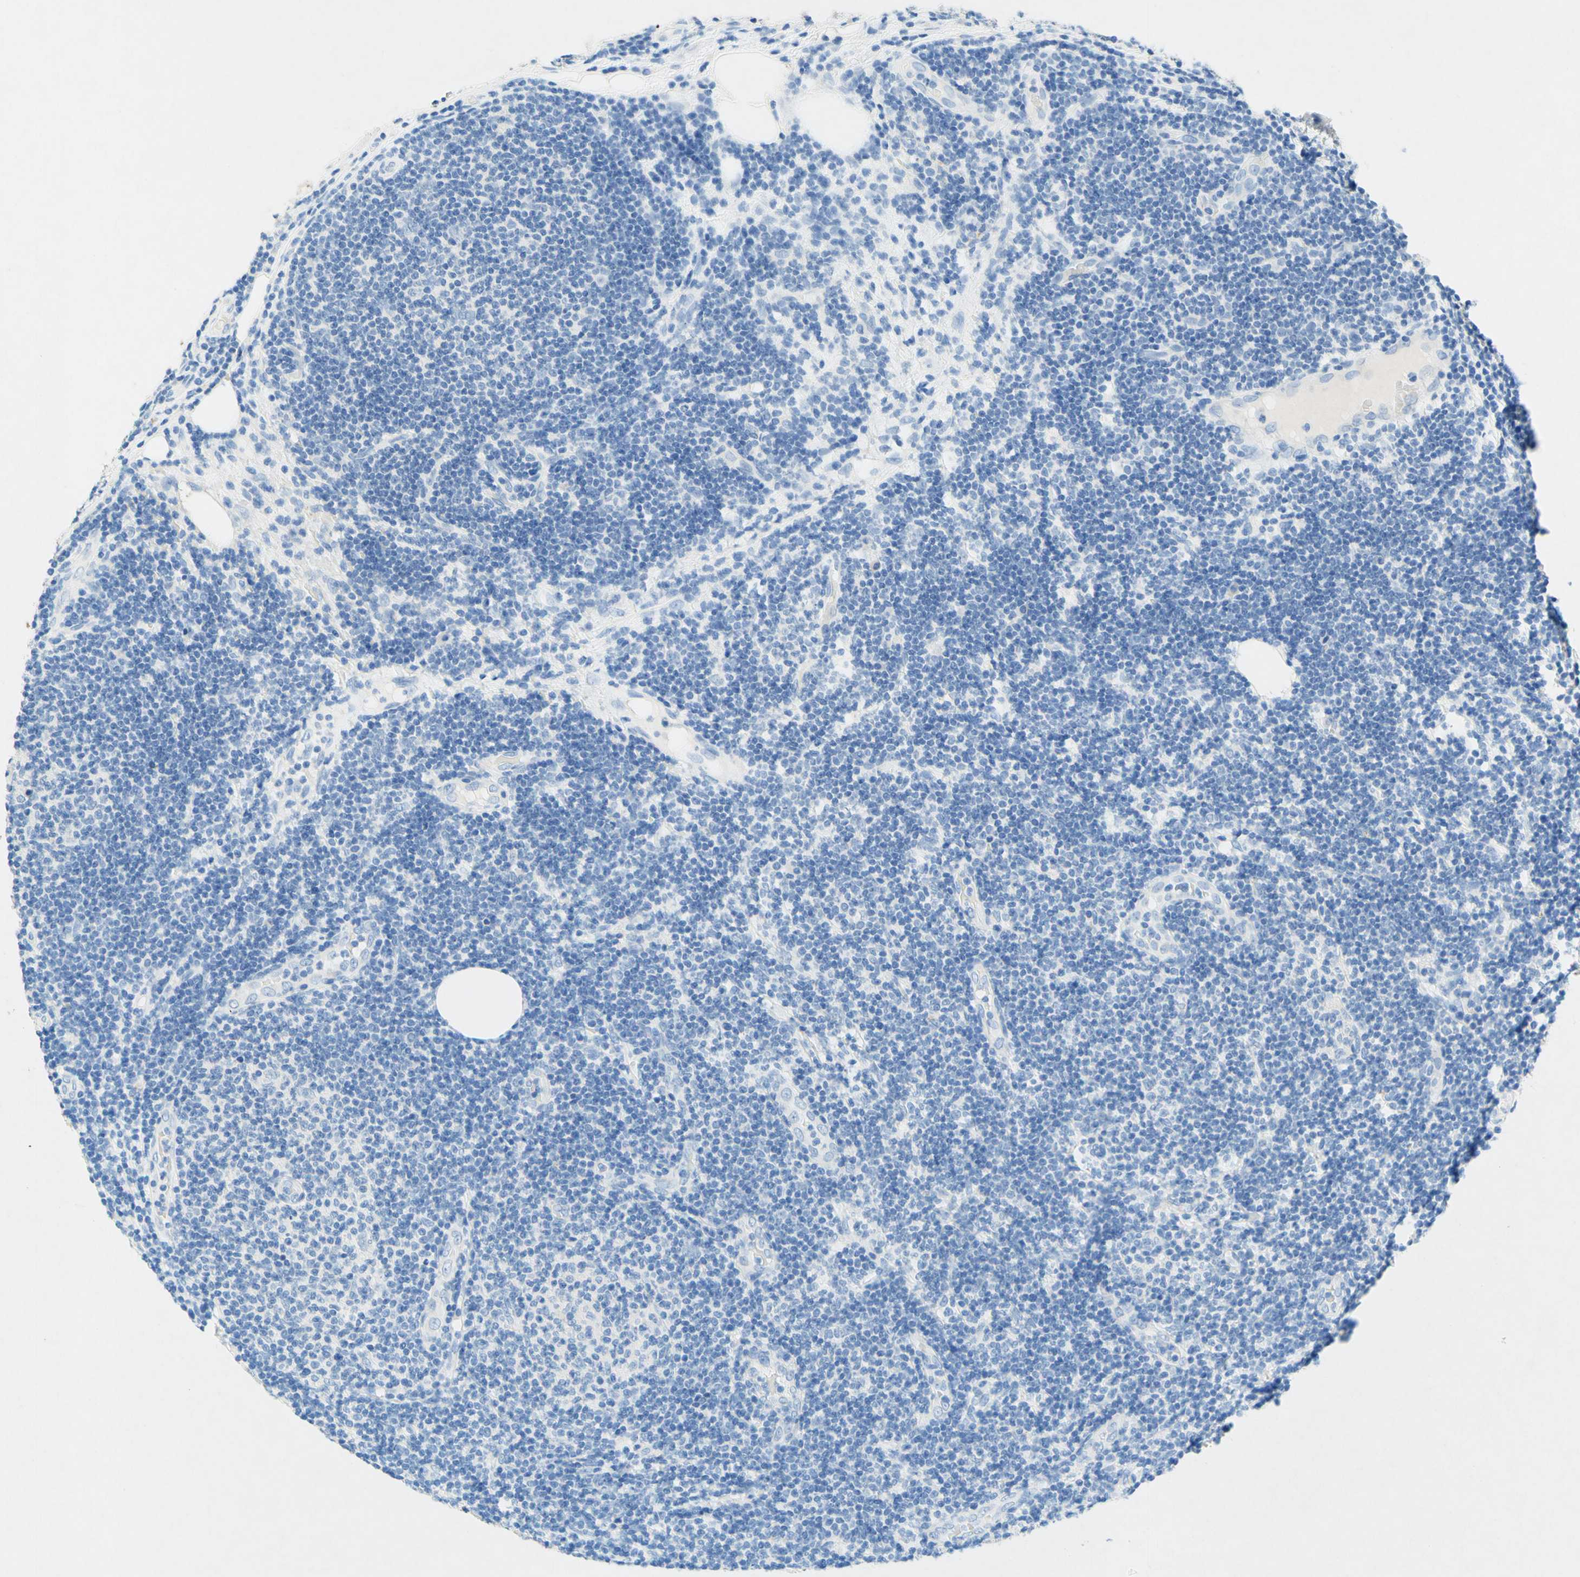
{"staining": {"intensity": "negative", "quantity": "none", "location": "none"}, "tissue": "lymphoma", "cell_type": "Tumor cells", "image_type": "cancer", "snomed": [{"axis": "morphology", "description": "Malignant lymphoma, non-Hodgkin's type, Low grade"}, {"axis": "topography", "description": "Lymph node"}], "caption": "An image of human malignant lymphoma, non-Hodgkin's type (low-grade) is negative for staining in tumor cells.", "gene": "SLC46A1", "patient": {"sex": "male", "age": 83}}